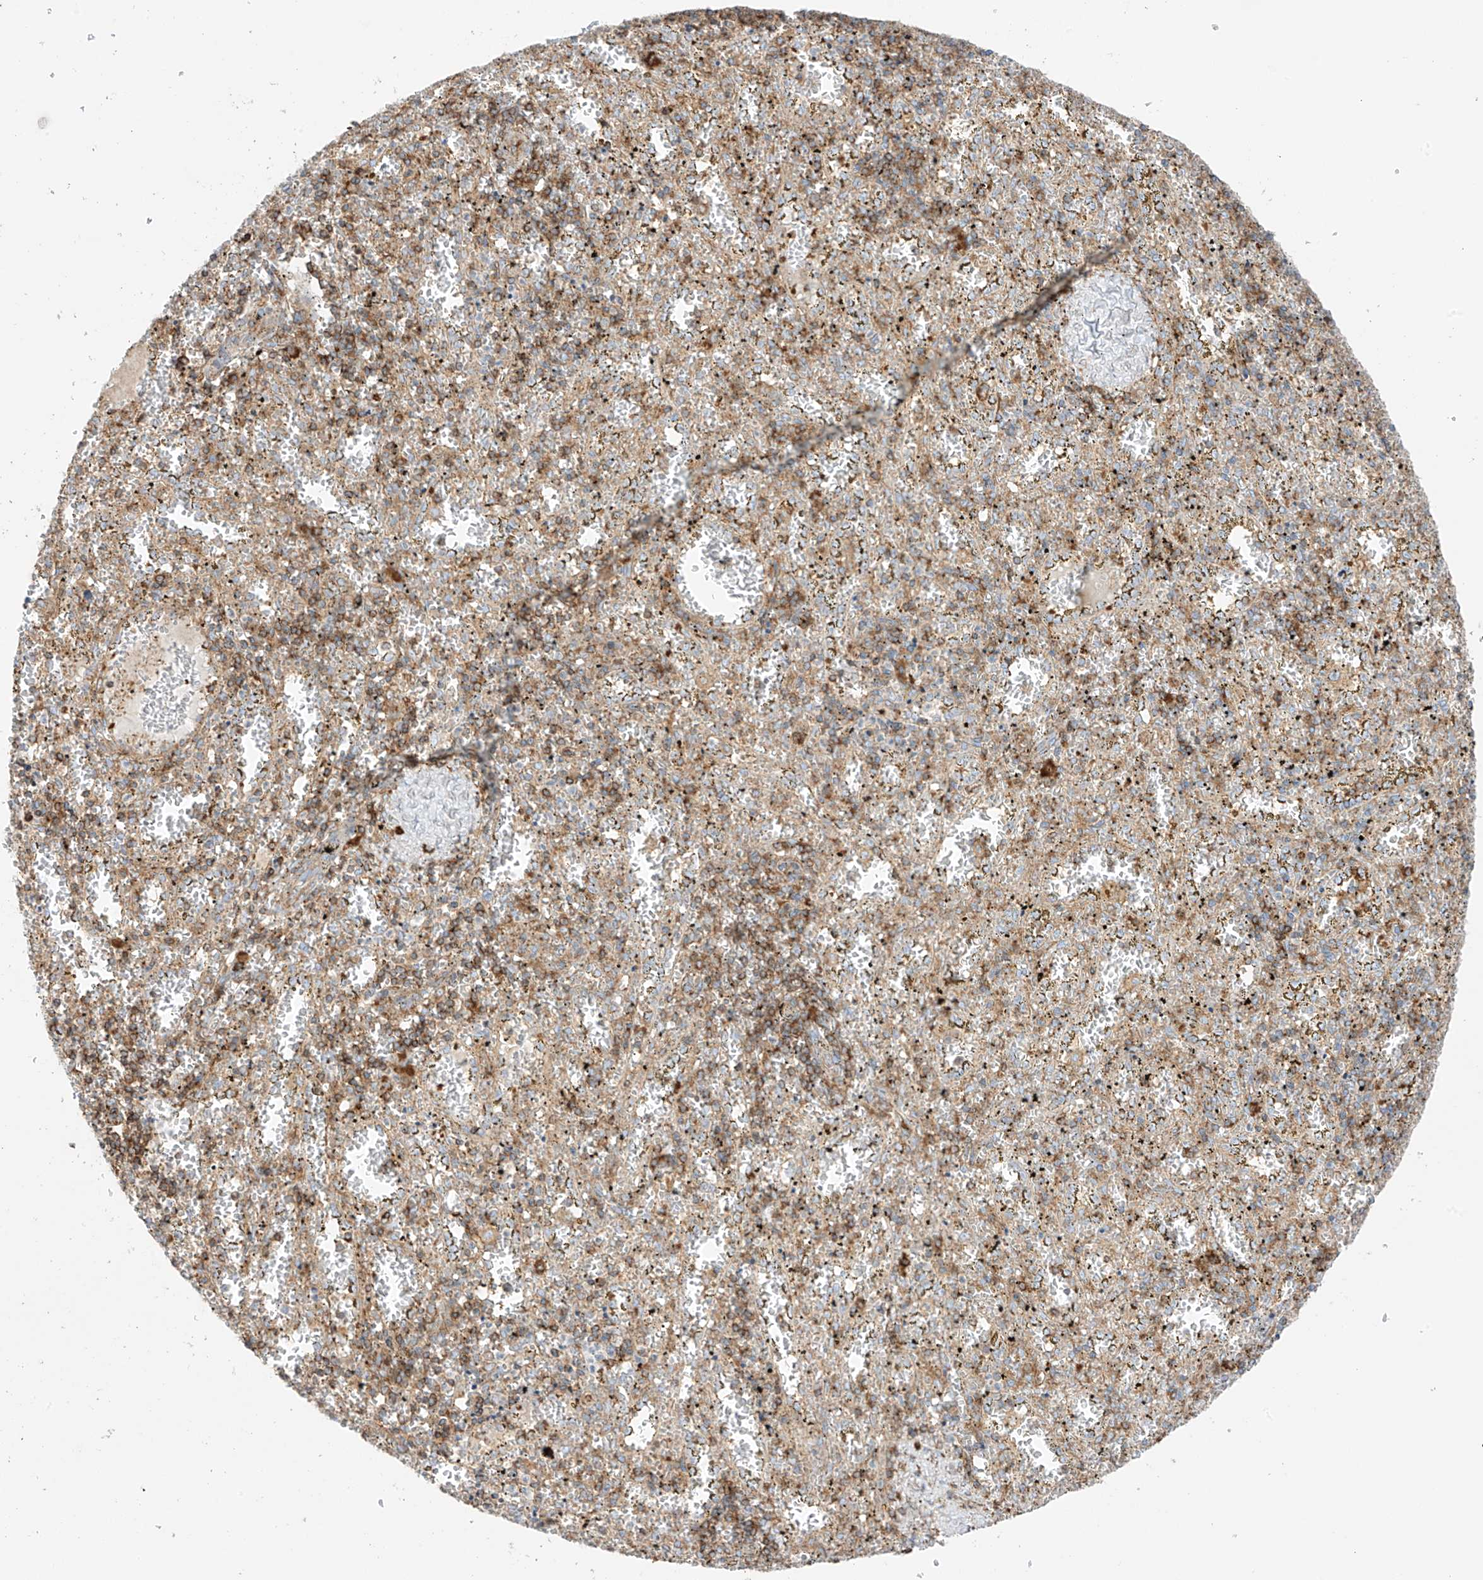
{"staining": {"intensity": "negative", "quantity": "none", "location": "none"}, "tissue": "spleen", "cell_type": "Cells in red pulp", "image_type": "normal", "snomed": [{"axis": "morphology", "description": "Normal tissue, NOS"}, {"axis": "topography", "description": "Spleen"}], "caption": "Spleen was stained to show a protein in brown. There is no significant positivity in cells in red pulp. (Brightfield microscopy of DAB (3,3'-diaminobenzidine) immunohistochemistry (IHC) at high magnification).", "gene": "XKR3", "patient": {"sex": "male", "age": 11}}